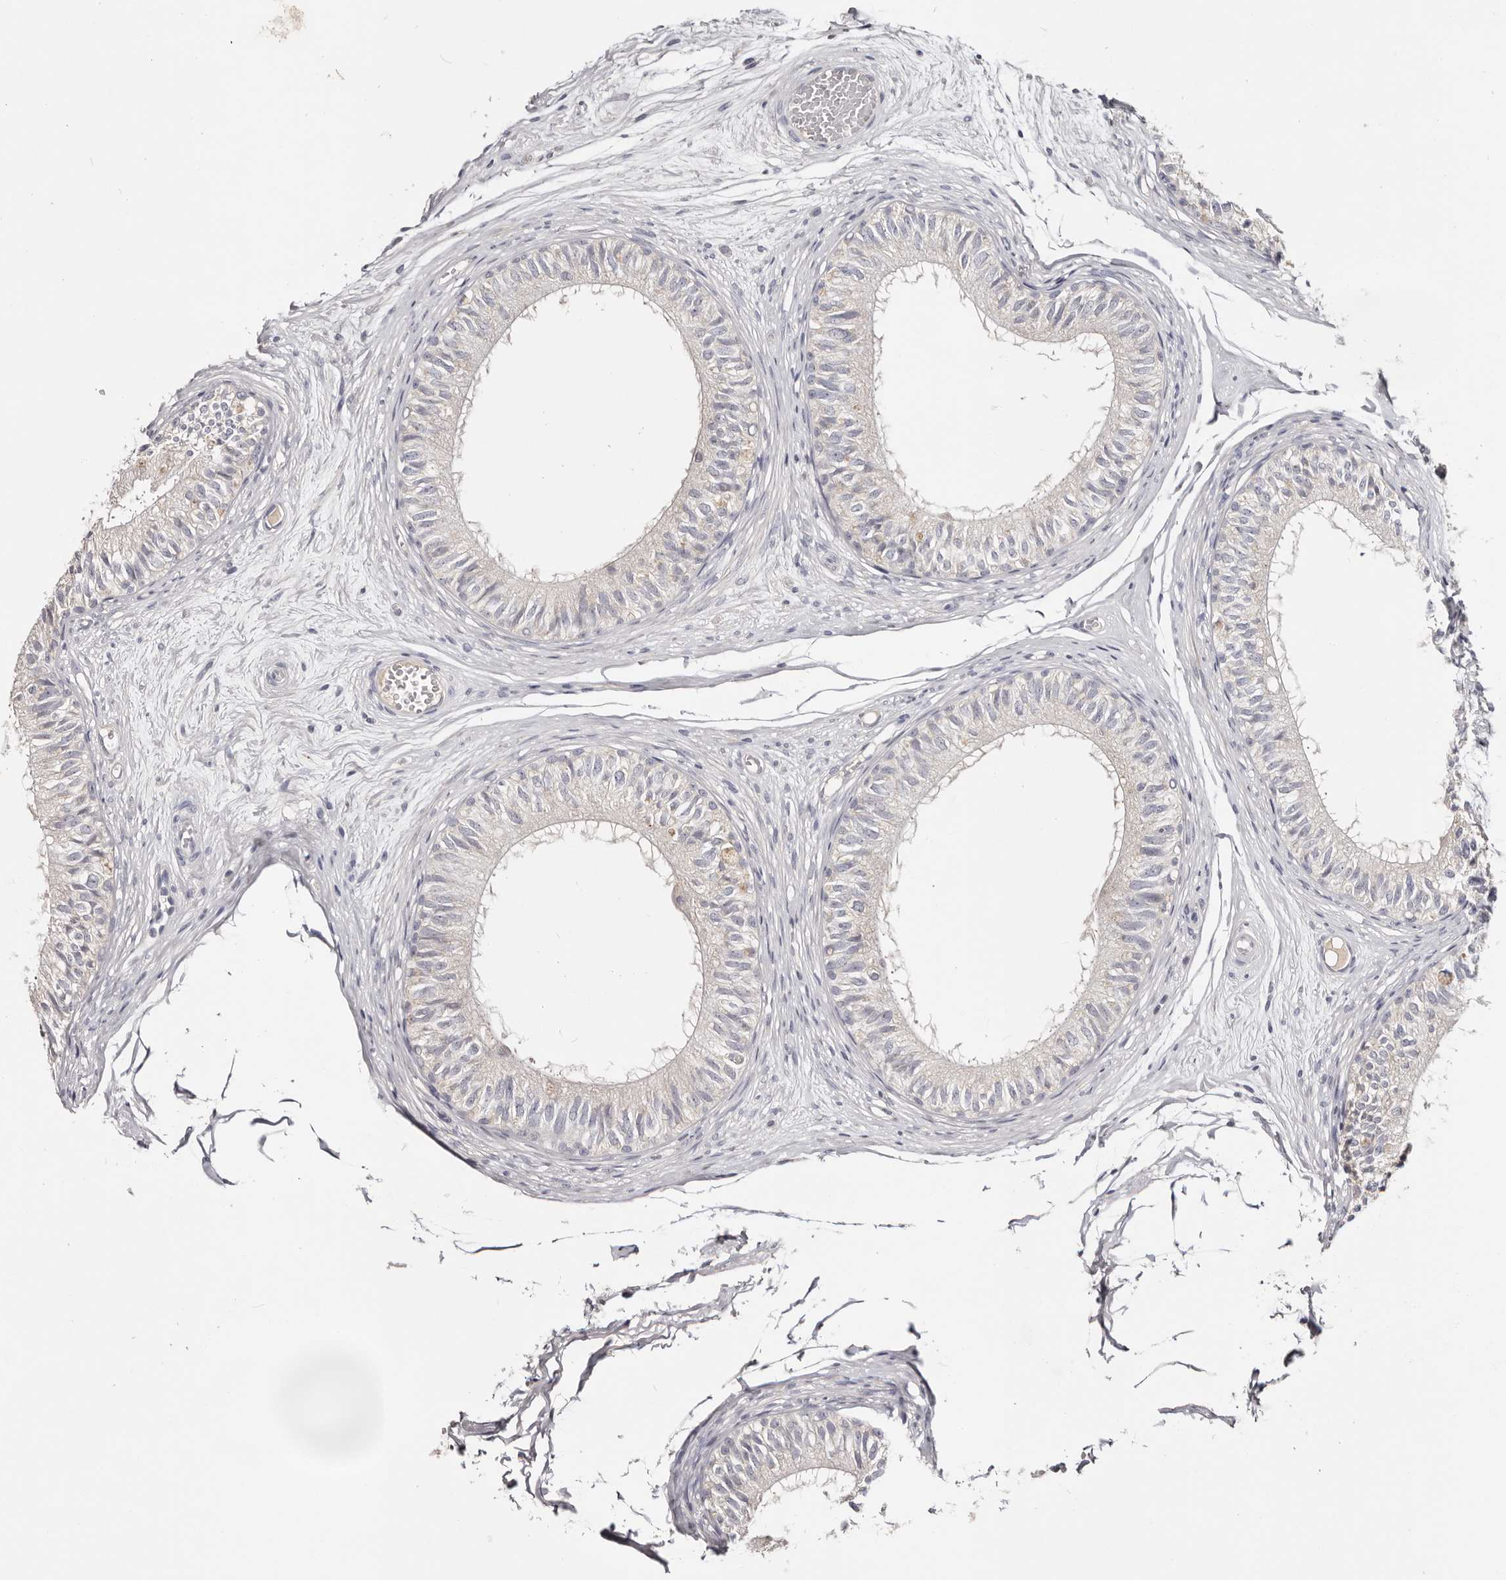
{"staining": {"intensity": "negative", "quantity": "none", "location": "none"}, "tissue": "epididymis", "cell_type": "Glandular cells", "image_type": "normal", "snomed": [{"axis": "morphology", "description": "Normal tissue, NOS"}, {"axis": "morphology", "description": "Seminoma in situ"}, {"axis": "topography", "description": "Testis"}, {"axis": "topography", "description": "Epididymis"}], "caption": "Histopathology image shows no protein positivity in glandular cells of normal epididymis.", "gene": "CCDC190", "patient": {"sex": "male", "age": 28}}